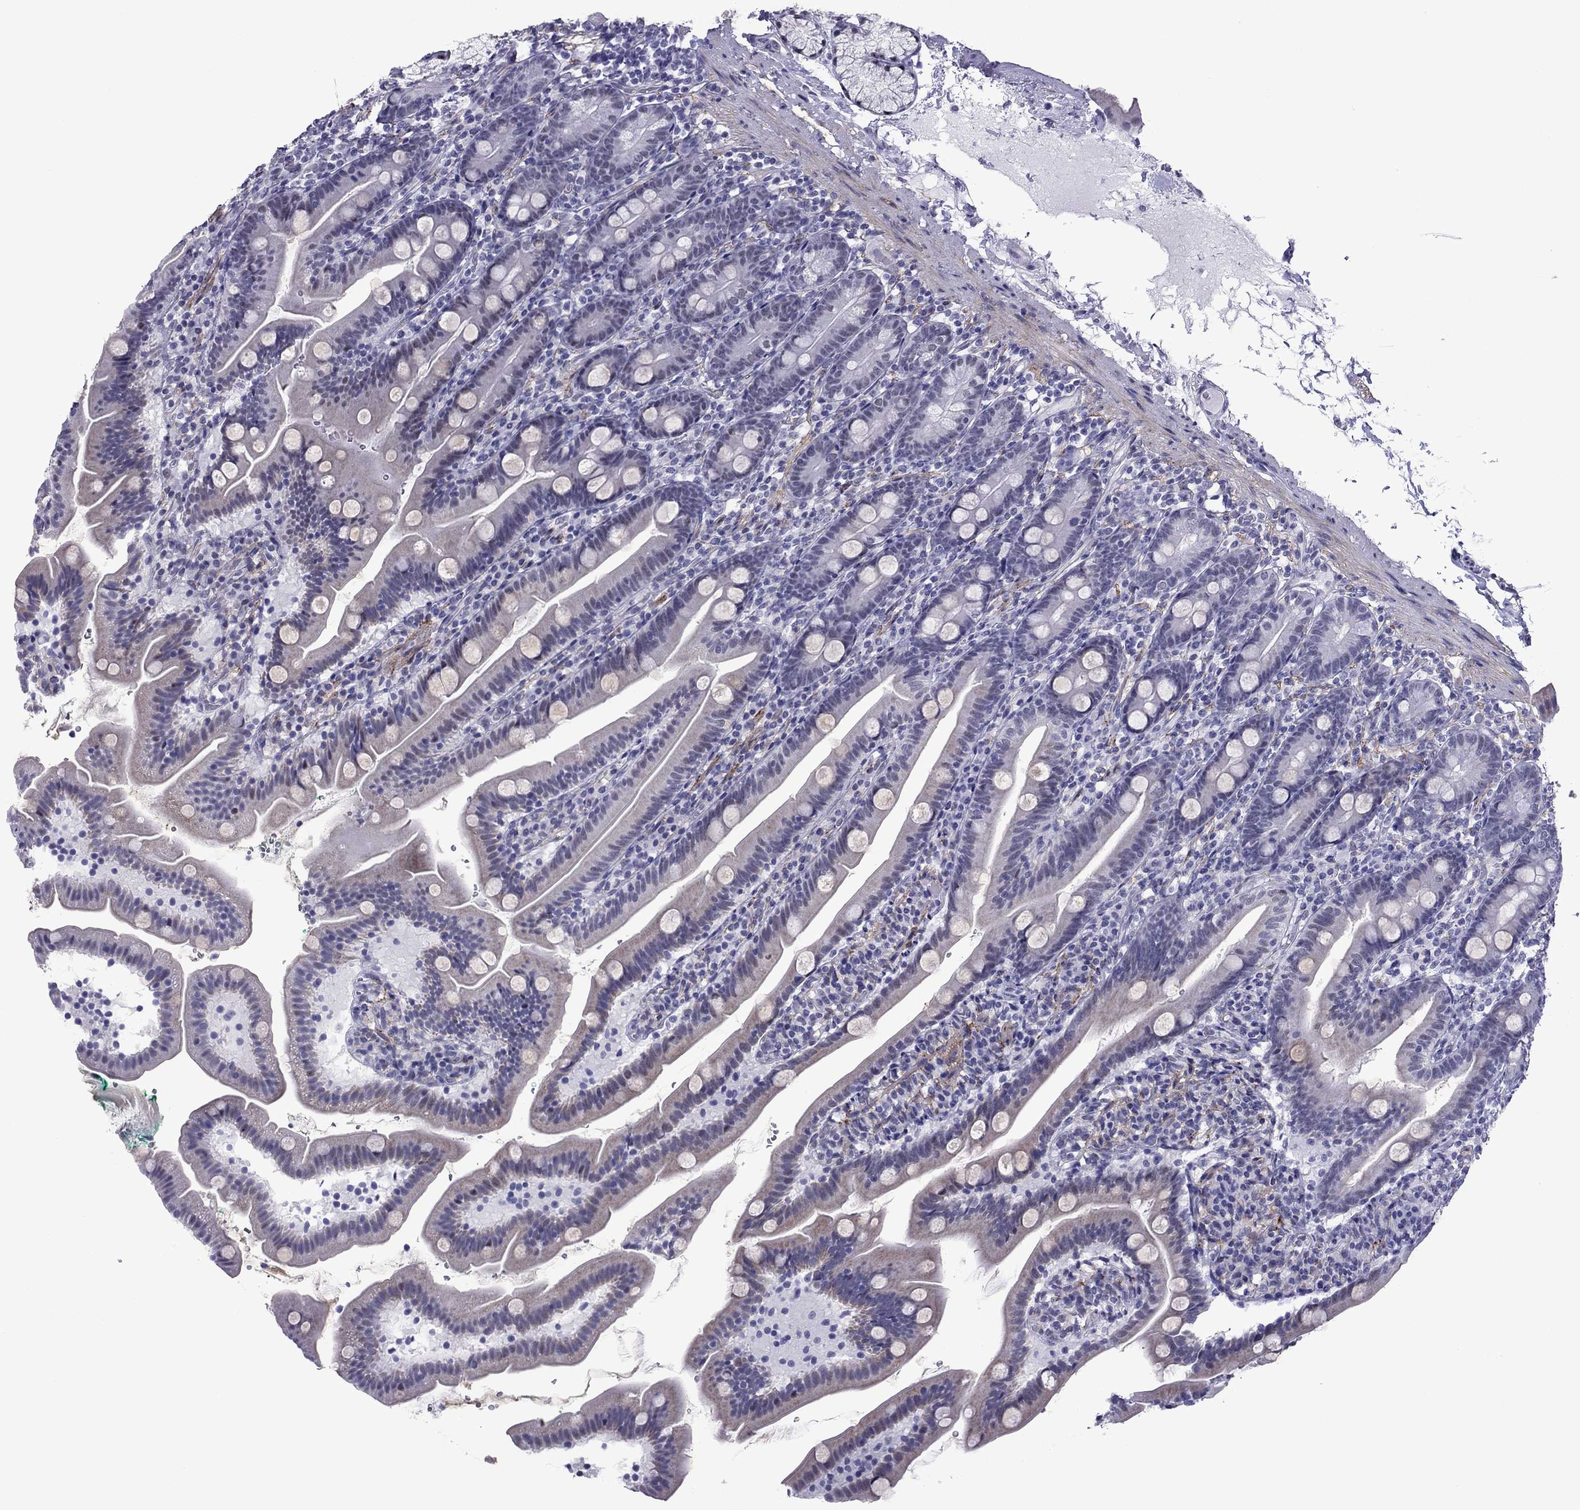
{"staining": {"intensity": "negative", "quantity": "none", "location": "none"}, "tissue": "duodenum", "cell_type": "Glandular cells", "image_type": "normal", "snomed": [{"axis": "morphology", "description": "Normal tissue, NOS"}, {"axis": "topography", "description": "Duodenum"}], "caption": "This is a image of immunohistochemistry staining of unremarkable duodenum, which shows no positivity in glandular cells.", "gene": "ZNF646", "patient": {"sex": "female", "age": 67}}